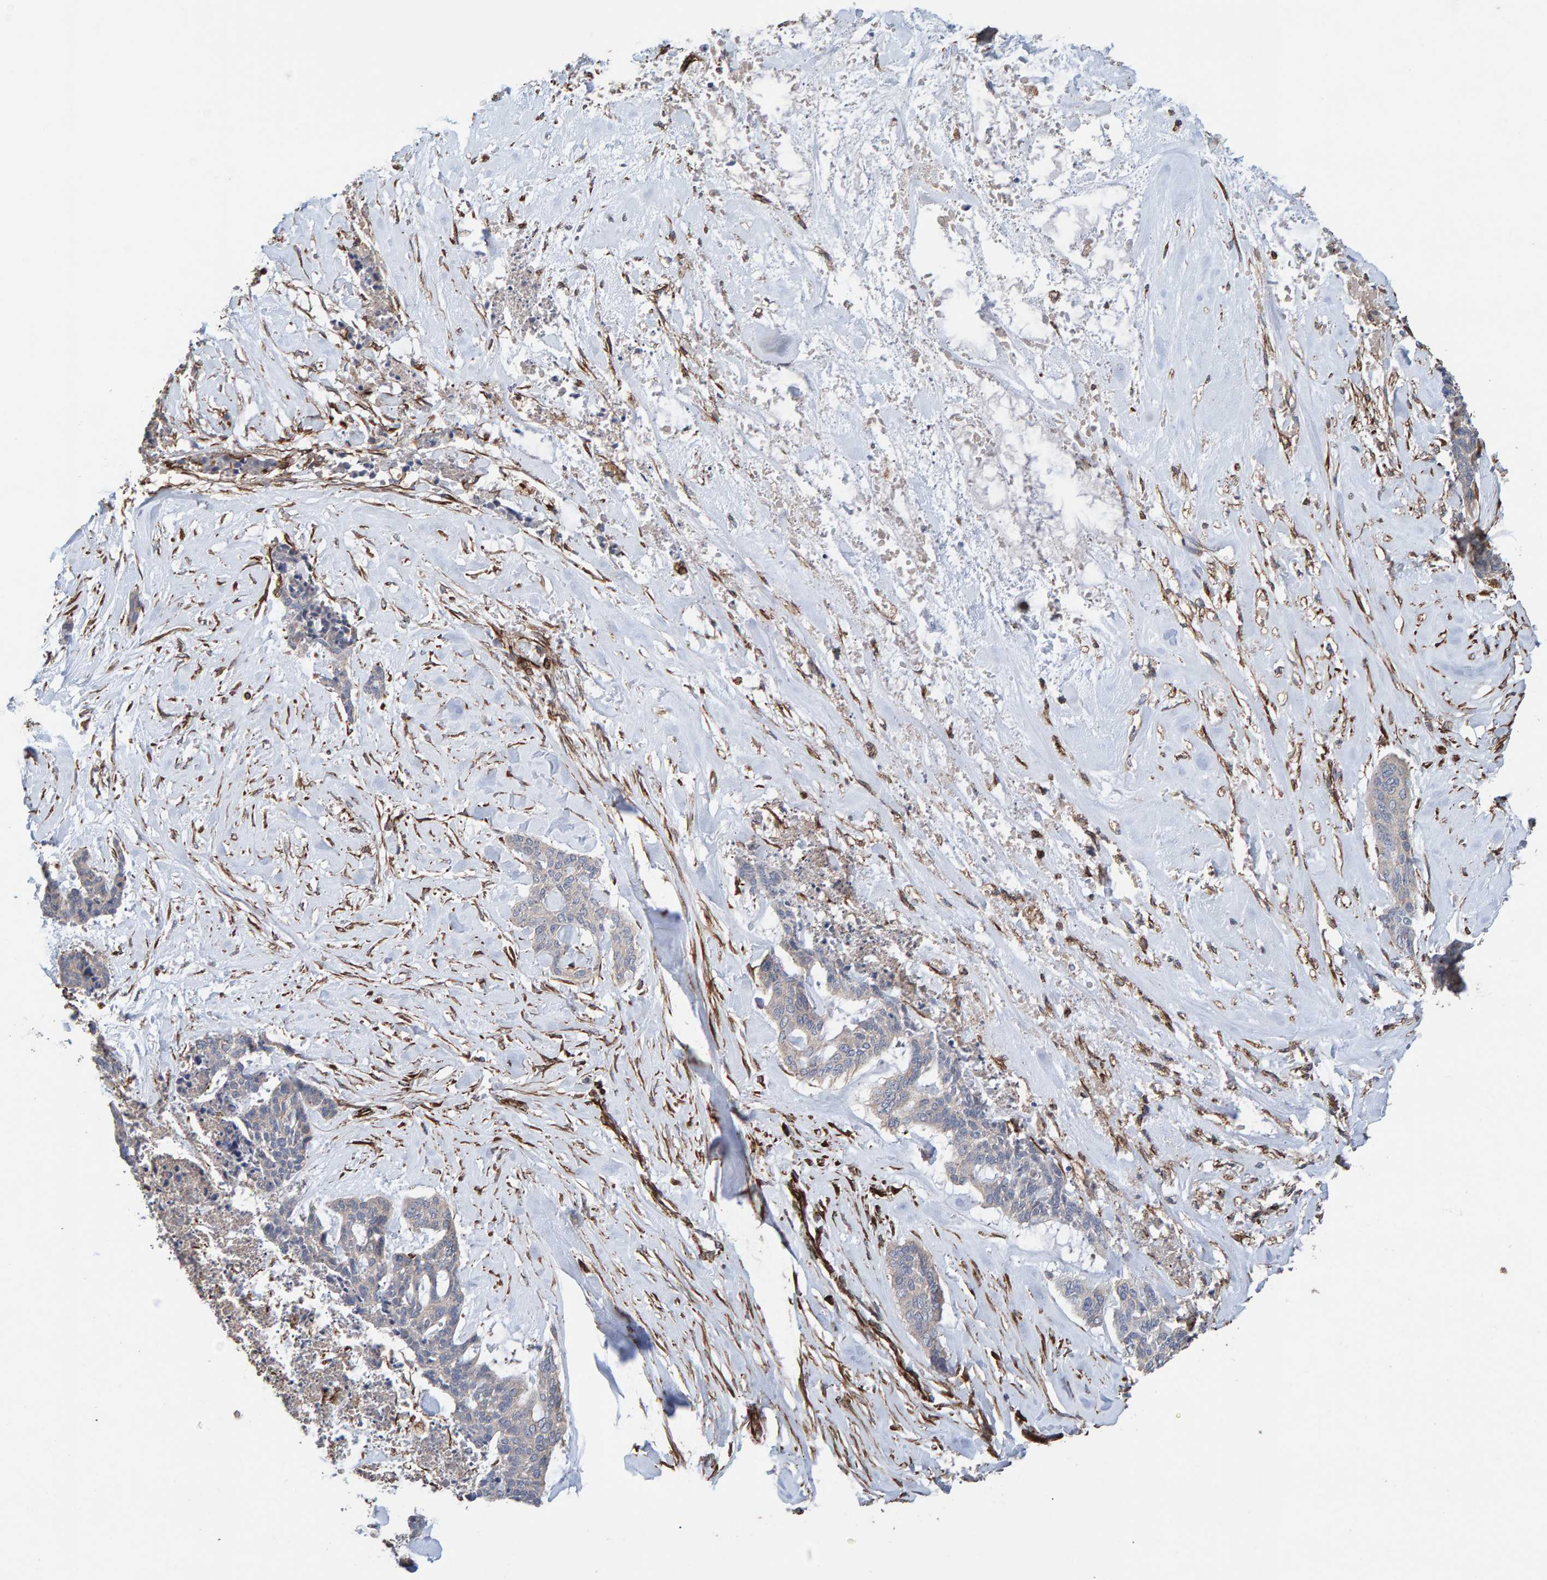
{"staining": {"intensity": "negative", "quantity": "none", "location": "none"}, "tissue": "skin cancer", "cell_type": "Tumor cells", "image_type": "cancer", "snomed": [{"axis": "morphology", "description": "Basal cell carcinoma"}, {"axis": "topography", "description": "Skin"}], "caption": "DAB (3,3'-diaminobenzidine) immunohistochemical staining of skin basal cell carcinoma demonstrates no significant positivity in tumor cells.", "gene": "ZNF347", "patient": {"sex": "female", "age": 64}}